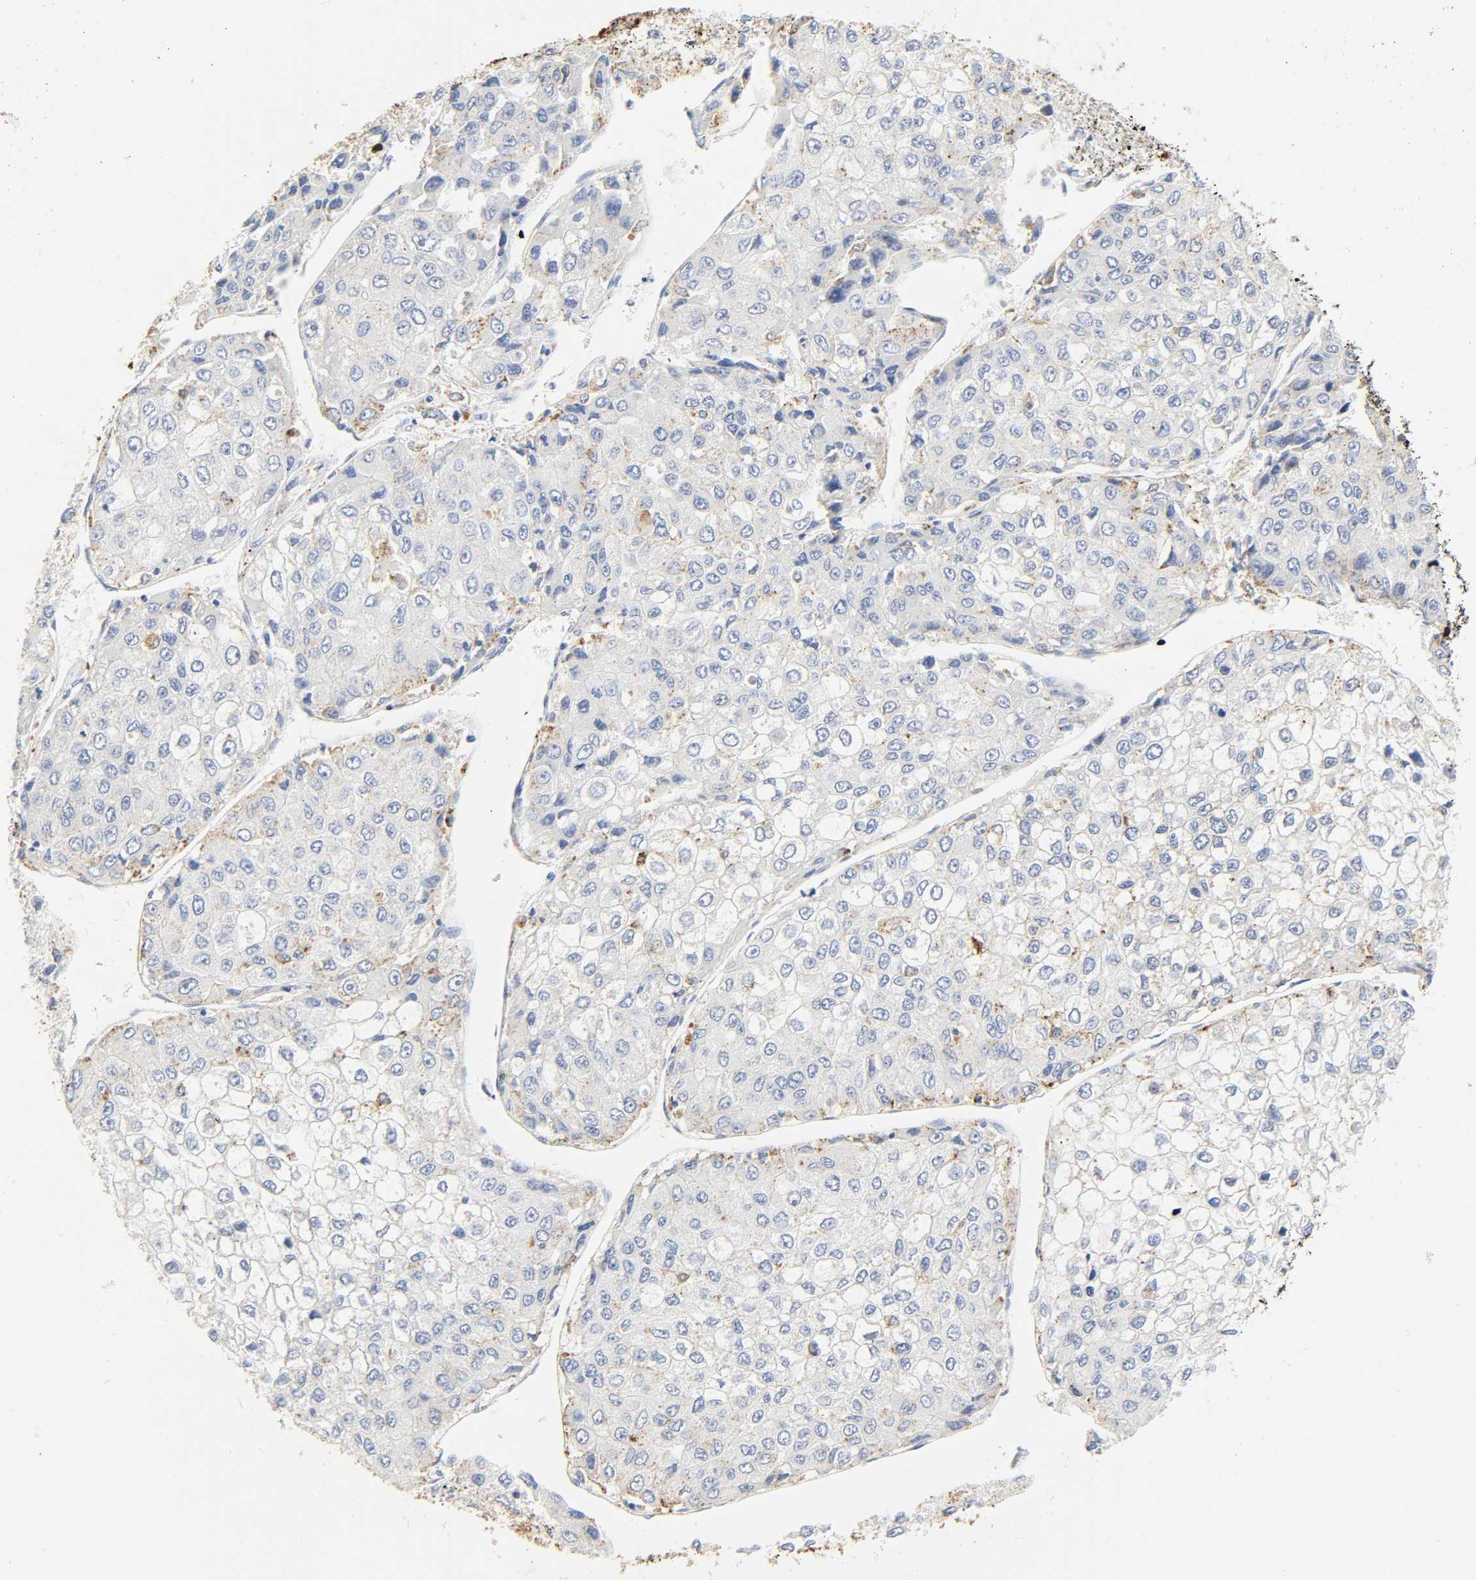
{"staining": {"intensity": "negative", "quantity": "none", "location": "none"}, "tissue": "liver cancer", "cell_type": "Tumor cells", "image_type": "cancer", "snomed": [{"axis": "morphology", "description": "Carcinoma, Hepatocellular, NOS"}, {"axis": "topography", "description": "Liver"}], "caption": "There is no significant staining in tumor cells of liver cancer (hepatocellular carcinoma).", "gene": "CAMK2A", "patient": {"sex": "female", "age": 66}}